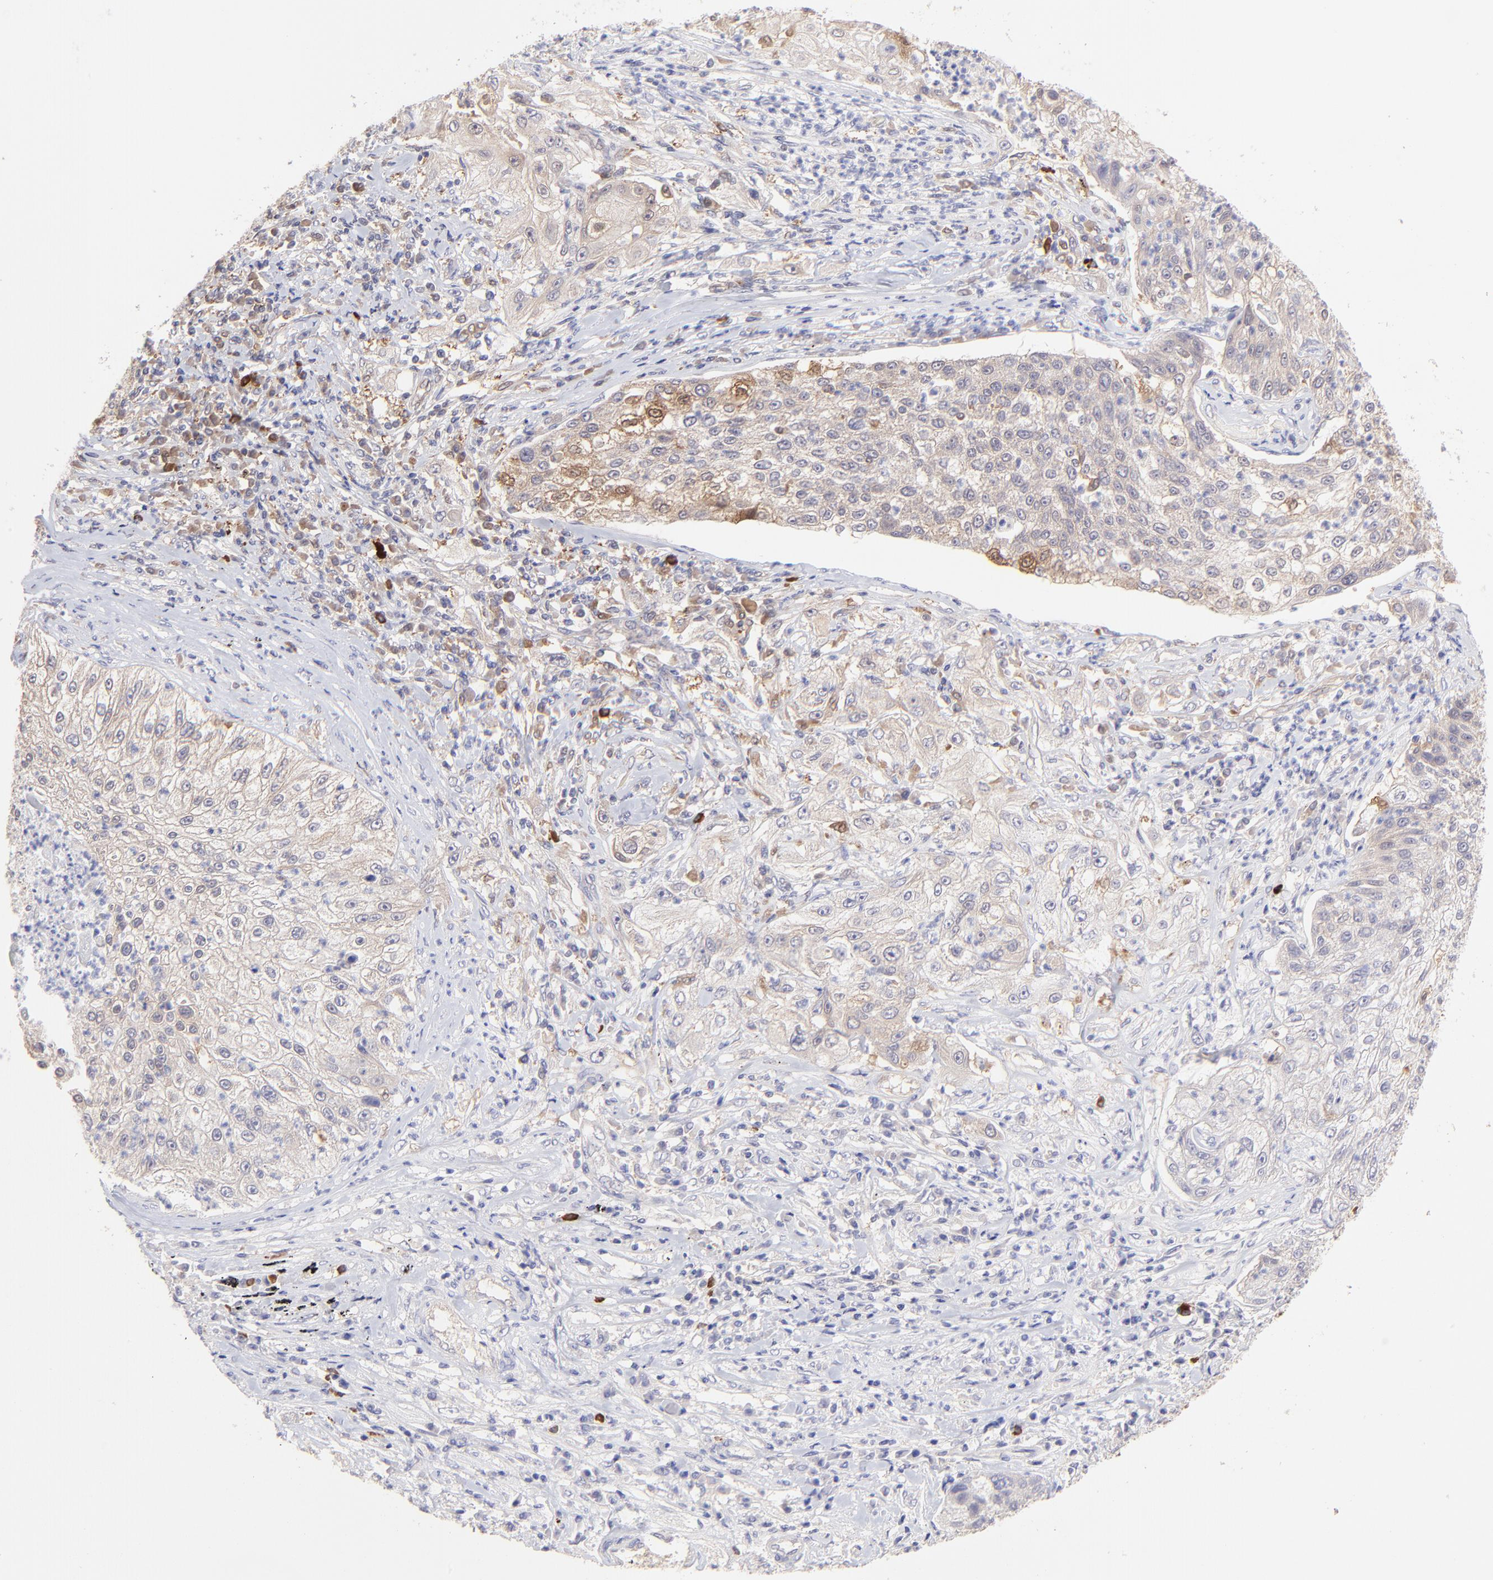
{"staining": {"intensity": "weak", "quantity": ">75%", "location": "cytoplasmic/membranous"}, "tissue": "lung cancer", "cell_type": "Tumor cells", "image_type": "cancer", "snomed": [{"axis": "morphology", "description": "Inflammation, NOS"}, {"axis": "morphology", "description": "Squamous cell carcinoma, NOS"}, {"axis": "topography", "description": "Lymph node"}, {"axis": "topography", "description": "Soft tissue"}, {"axis": "topography", "description": "Lung"}], "caption": "The immunohistochemical stain labels weak cytoplasmic/membranous expression in tumor cells of lung cancer tissue.", "gene": "HYAL1", "patient": {"sex": "male", "age": 66}}